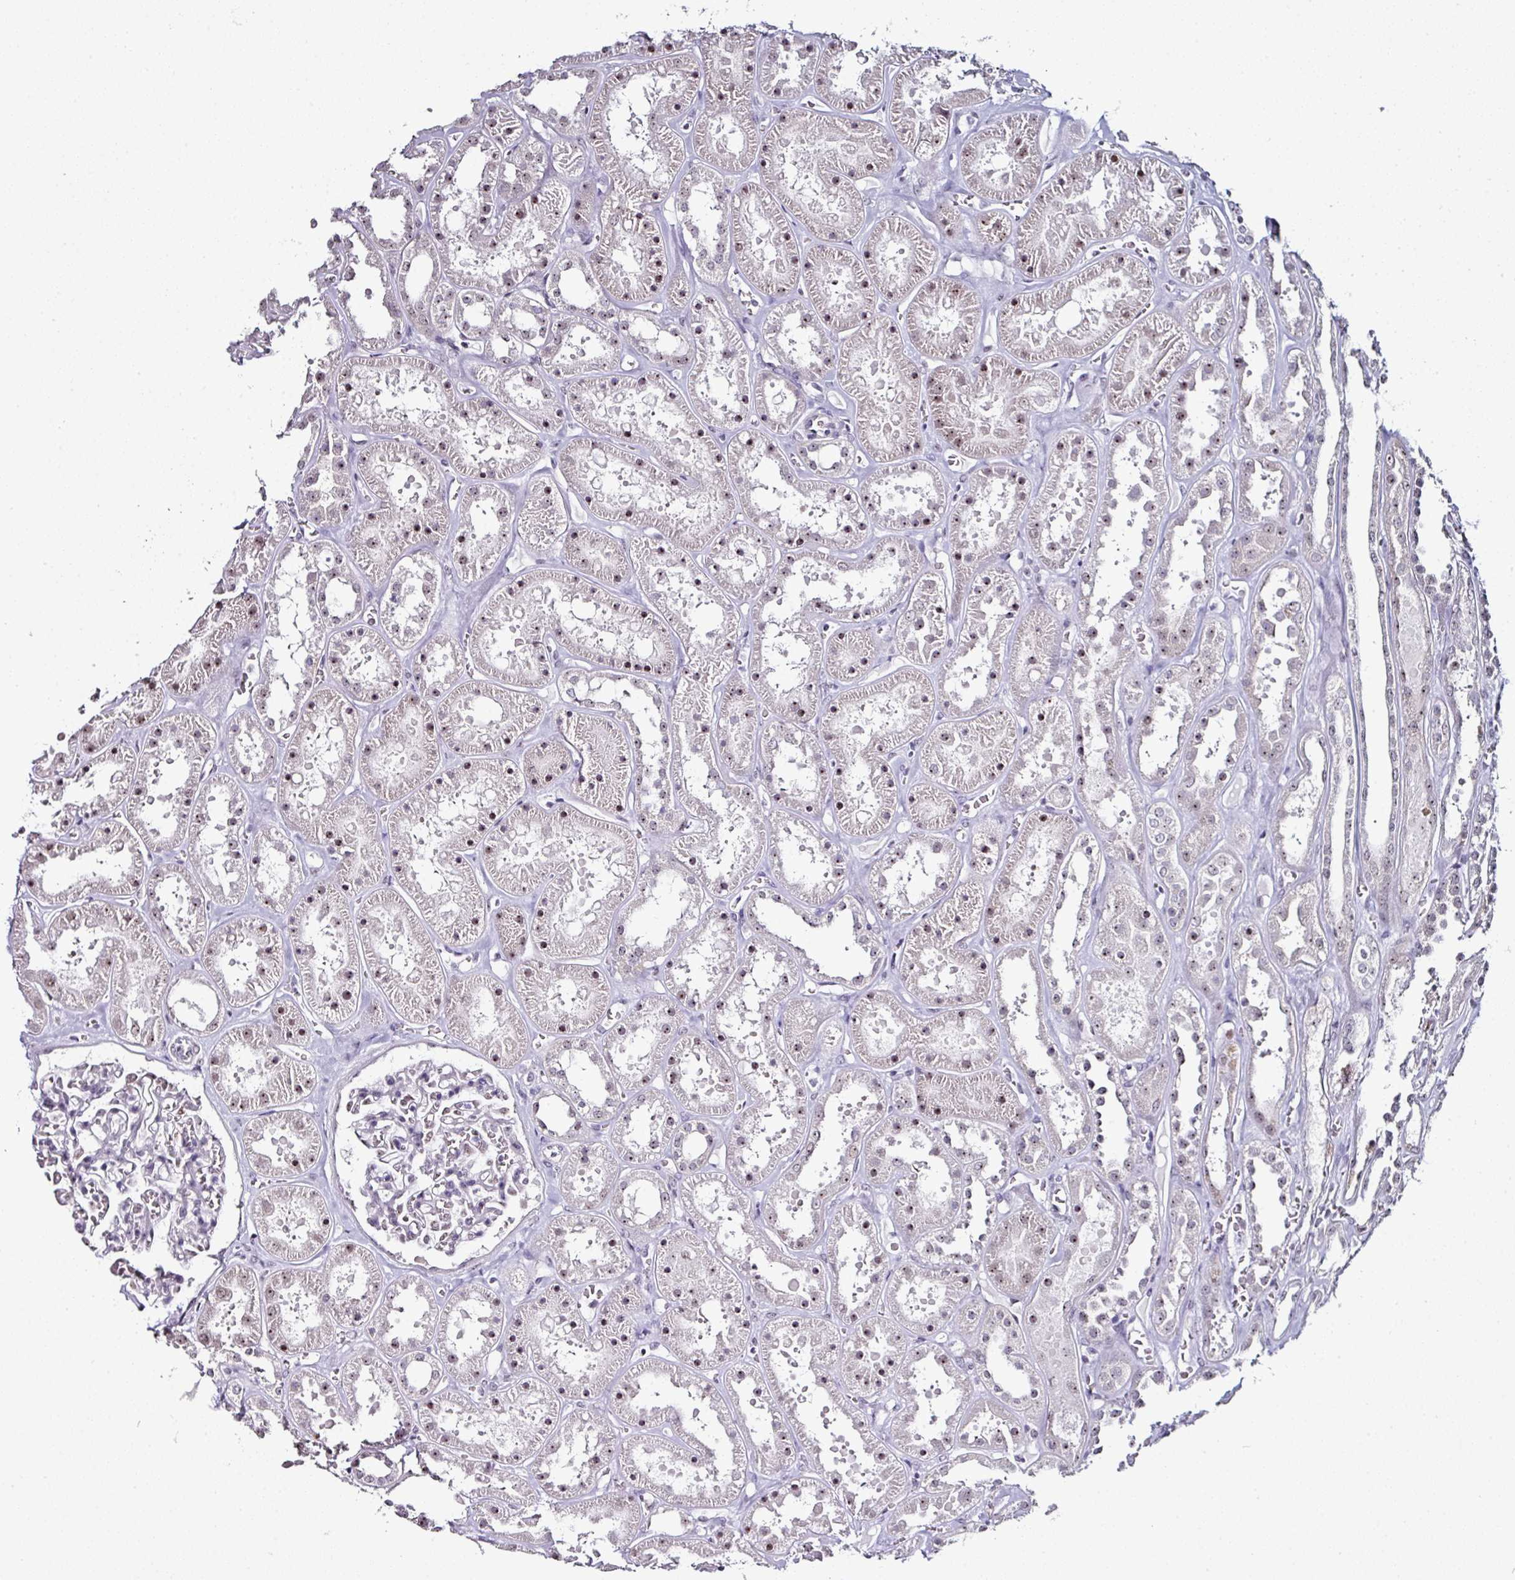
{"staining": {"intensity": "moderate", "quantity": "<25%", "location": "cytoplasmic/membranous,nuclear"}, "tissue": "kidney", "cell_type": "Cells in glomeruli", "image_type": "normal", "snomed": [{"axis": "morphology", "description": "Normal tissue, NOS"}, {"axis": "topography", "description": "Kidney"}], "caption": "Moderate cytoplasmic/membranous,nuclear positivity for a protein is seen in about <25% of cells in glomeruli of unremarkable kidney using immunohistochemistry (IHC).", "gene": "NACC2", "patient": {"sex": "female", "age": 41}}